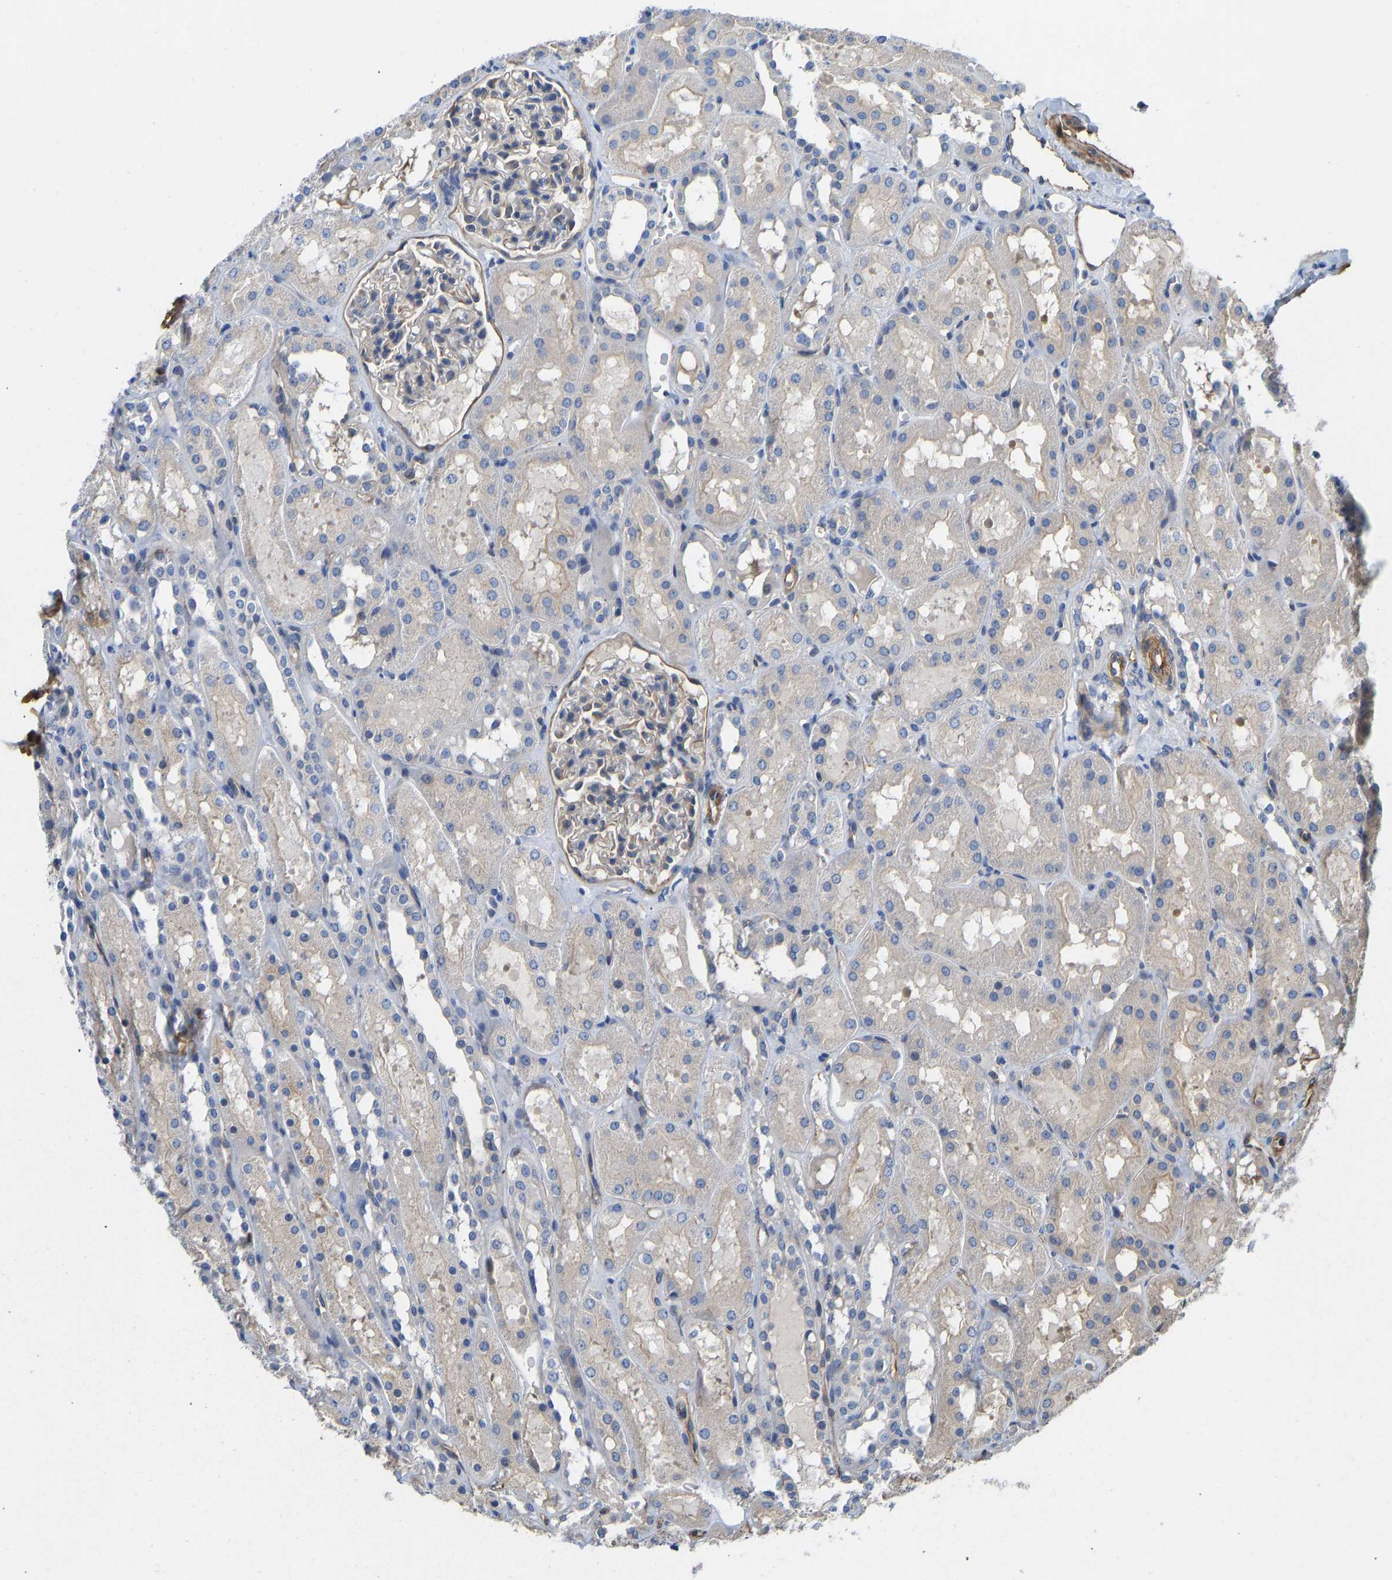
{"staining": {"intensity": "moderate", "quantity": "<25%", "location": "cytoplasmic/membranous"}, "tissue": "kidney", "cell_type": "Cells in glomeruli", "image_type": "normal", "snomed": [{"axis": "morphology", "description": "Normal tissue, NOS"}, {"axis": "topography", "description": "Kidney"}, {"axis": "topography", "description": "Urinary bladder"}], "caption": "This micrograph exhibits immunohistochemistry (IHC) staining of benign human kidney, with low moderate cytoplasmic/membranous expression in about <25% of cells in glomeruli.", "gene": "ELMO2", "patient": {"sex": "male", "age": 16}}